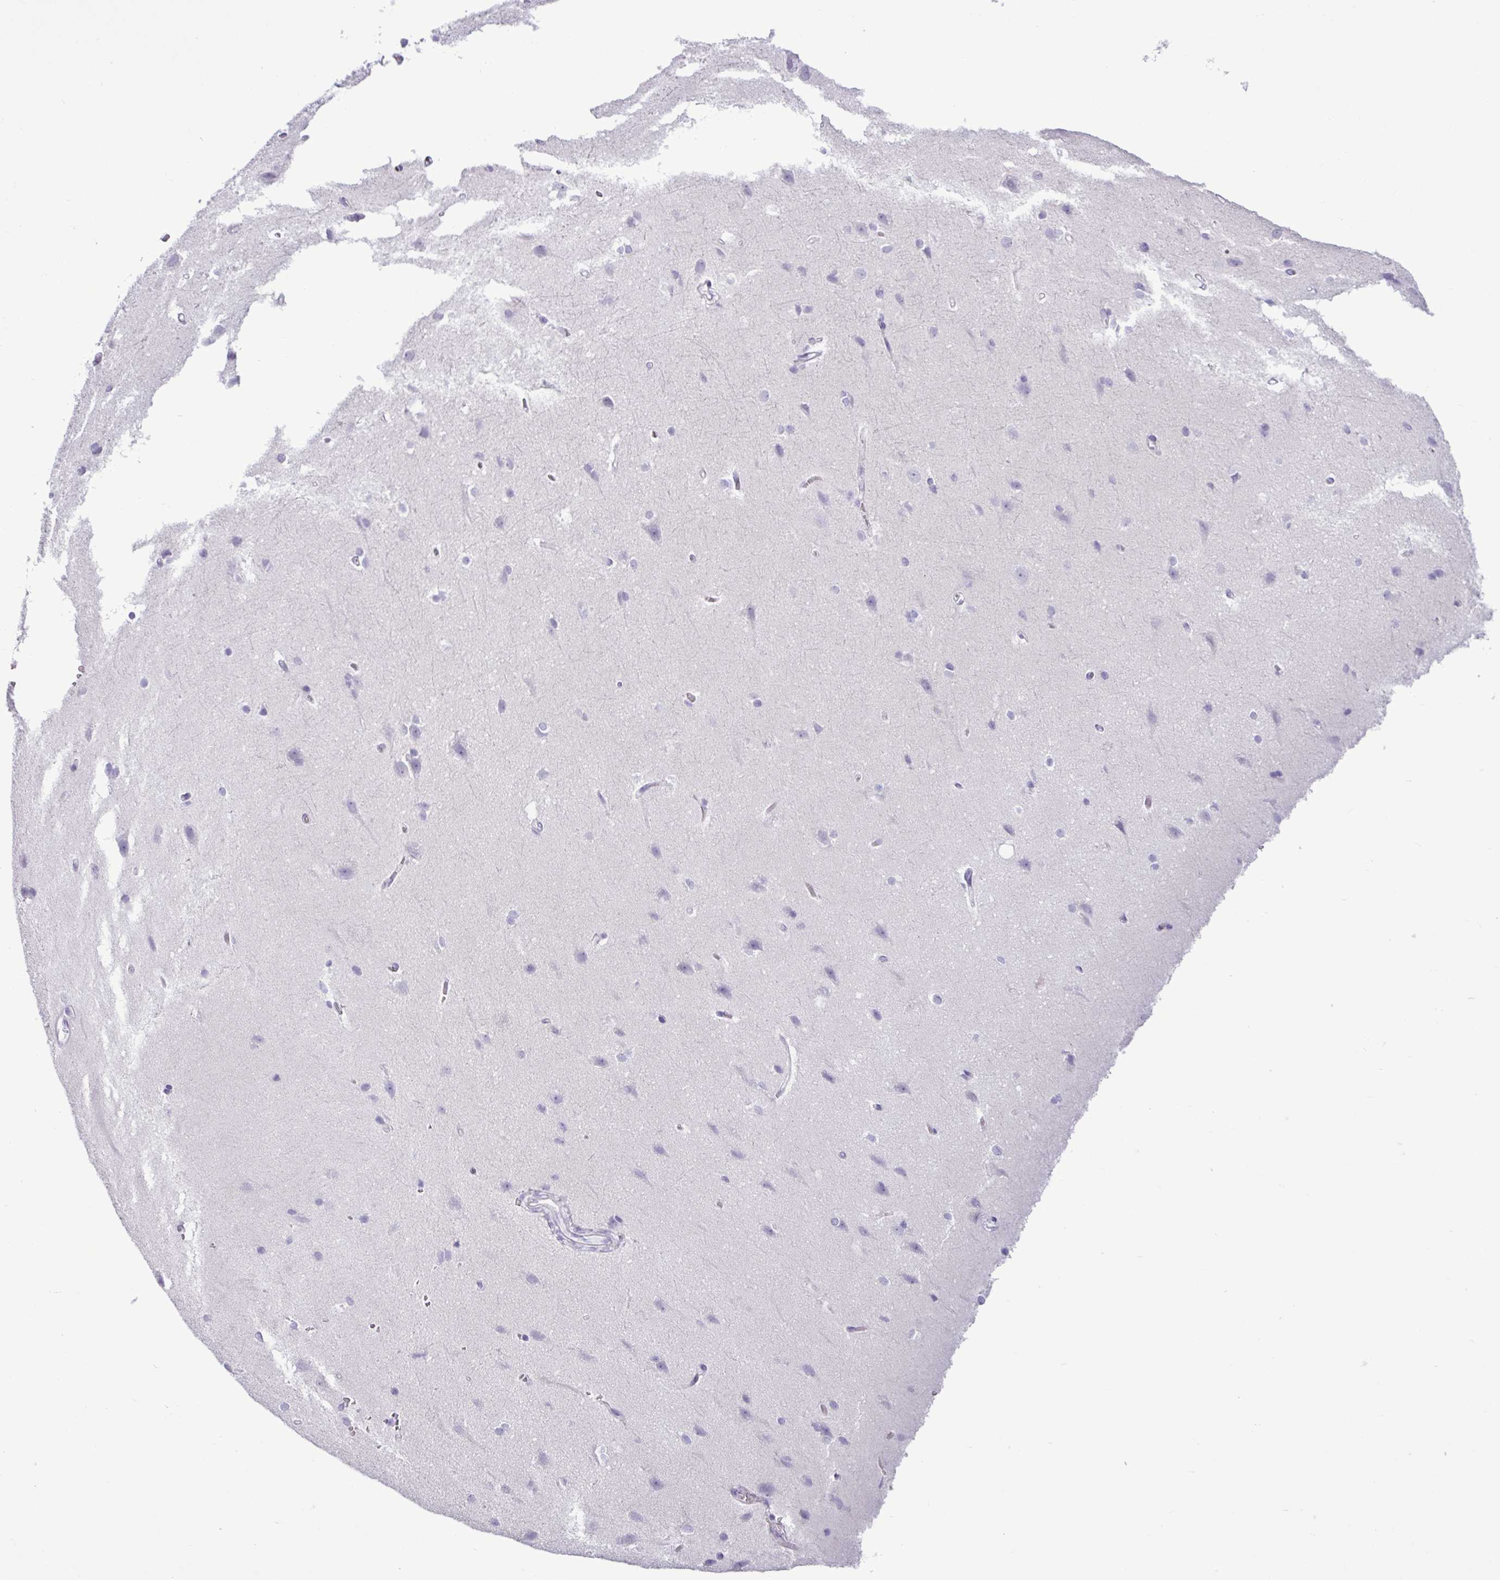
{"staining": {"intensity": "negative", "quantity": "none", "location": "none"}, "tissue": "cerebral cortex", "cell_type": "Endothelial cells", "image_type": "normal", "snomed": [{"axis": "morphology", "description": "Normal tissue, NOS"}, {"axis": "topography", "description": "Cerebral cortex"}], "caption": "A photomicrograph of human cerebral cortex is negative for staining in endothelial cells. (DAB immunohistochemistry (IHC) with hematoxylin counter stain).", "gene": "ALDH3A1", "patient": {"sex": "male", "age": 37}}